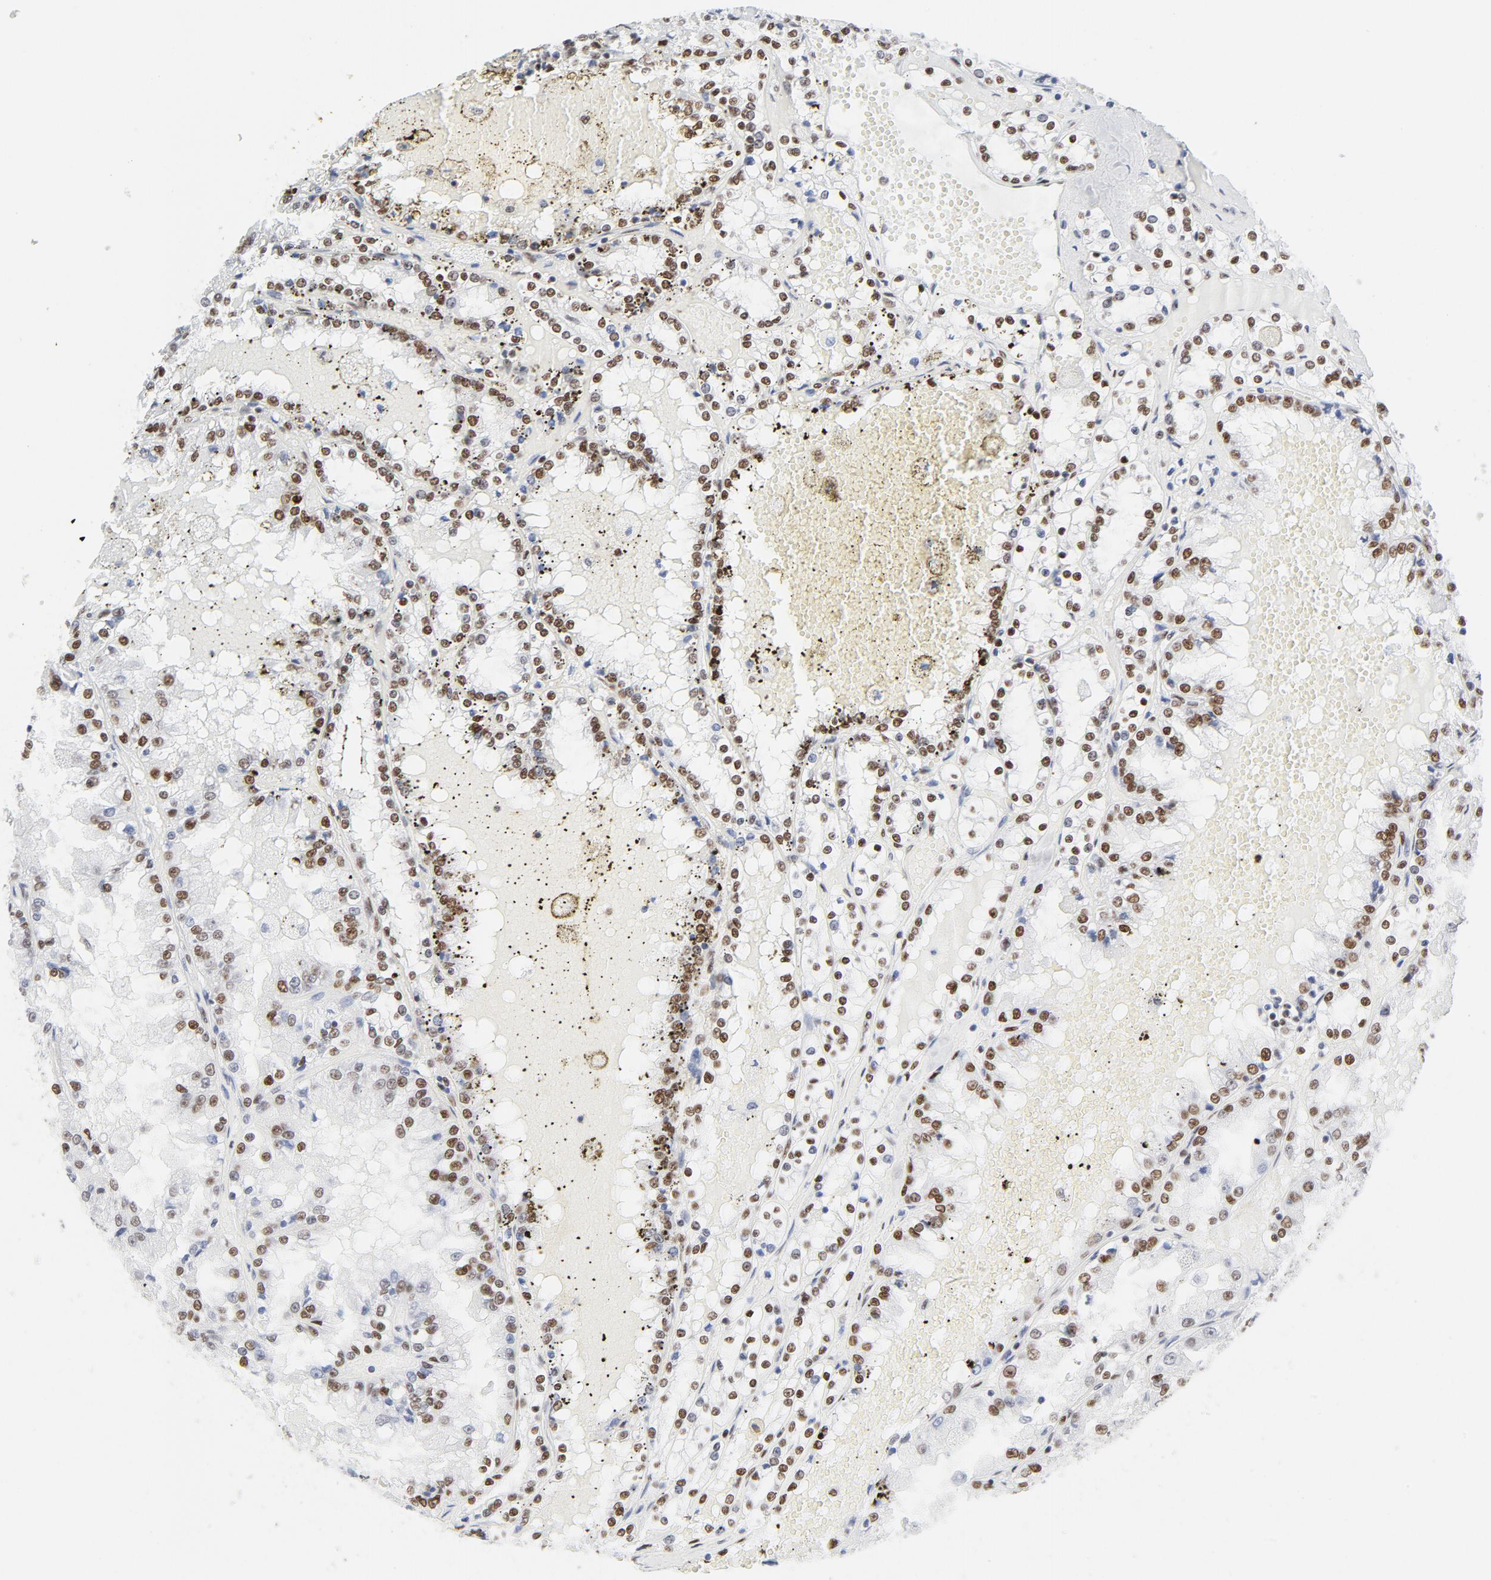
{"staining": {"intensity": "moderate", "quantity": ">75%", "location": "nuclear"}, "tissue": "renal cancer", "cell_type": "Tumor cells", "image_type": "cancer", "snomed": [{"axis": "morphology", "description": "Adenocarcinoma, NOS"}, {"axis": "topography", "description": "Kidney"}], "caption": "Tumor cells exhibit medium levels of moderate nuclear expression in approximately >75% of cells in renal cancer (adenocarcinoma).", "gene": "ATF2", "patient": {"sex": "female", "age": 56}}